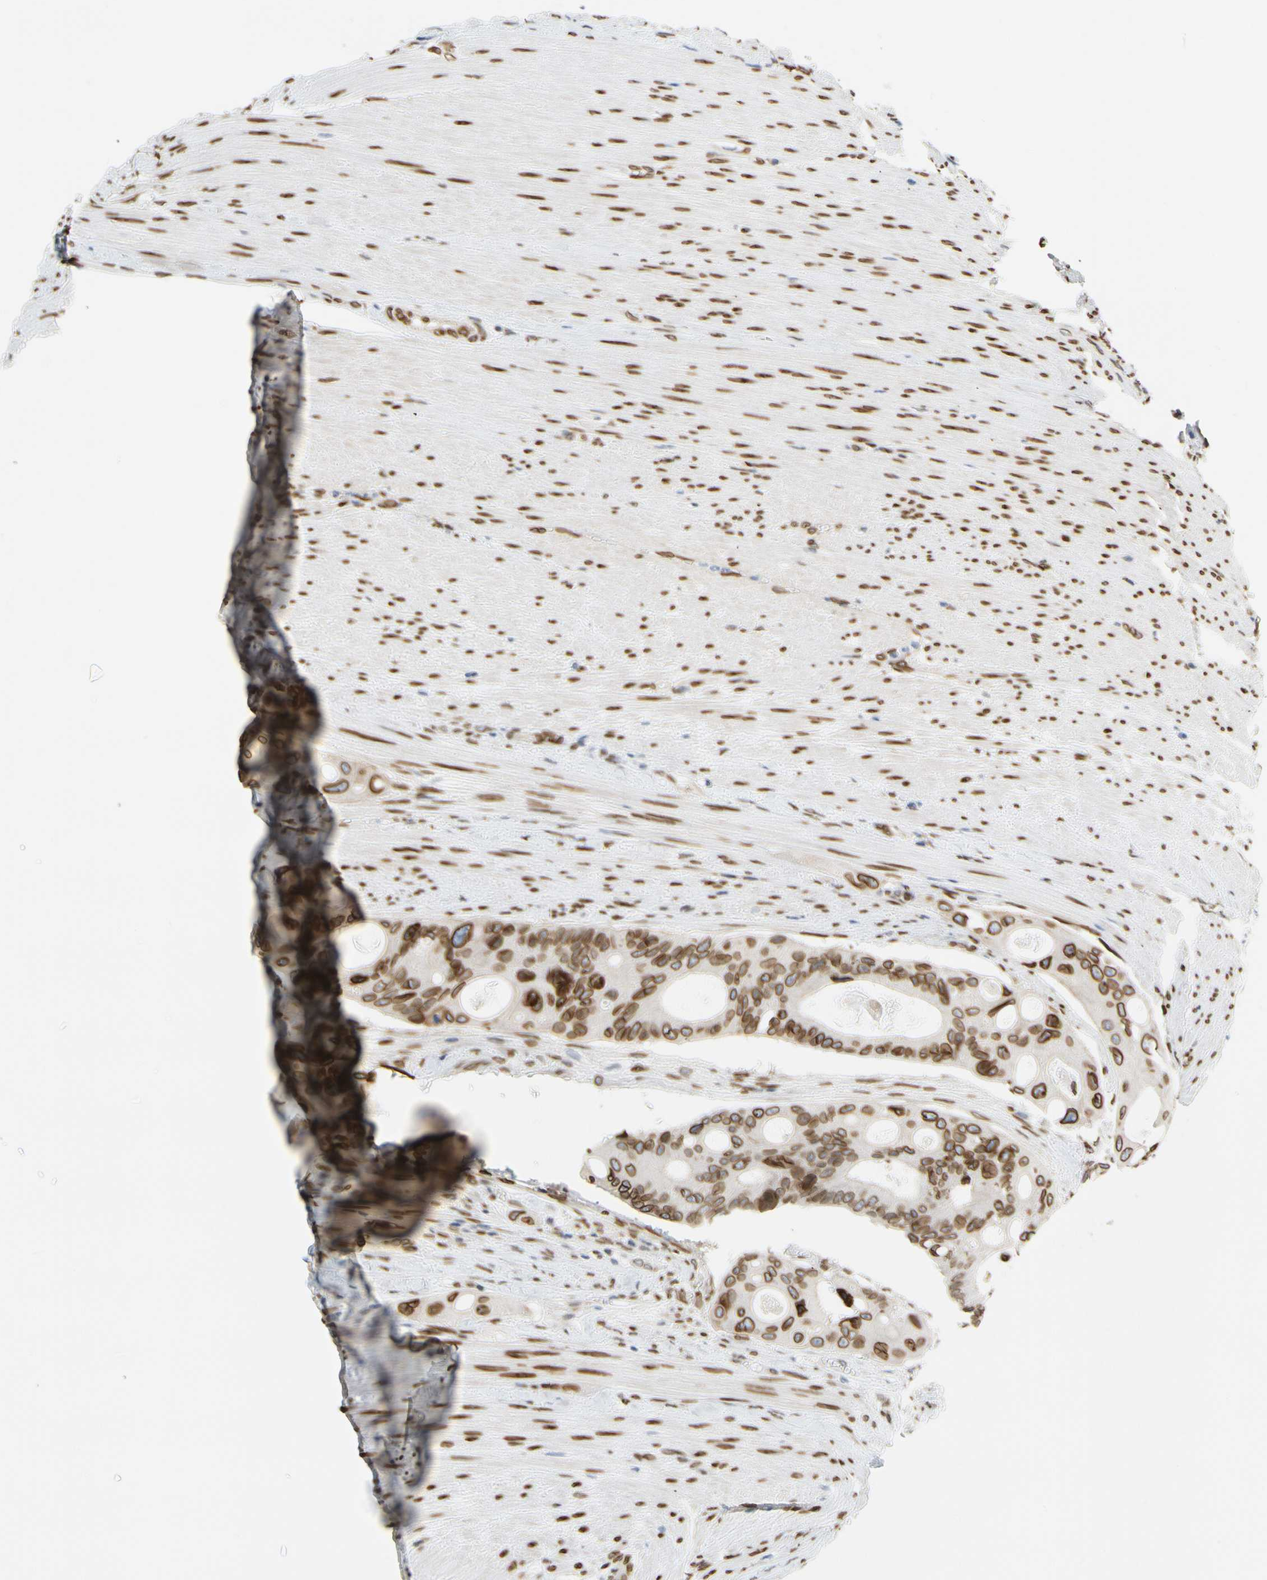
{"staining": {"intensity": "strong", "quantity": ">75%", "location": "cytoplasmic/membranous,nuclear"}, "tissue": "colorectal cancer", "cell_type": "Tumor cells", "image_type": "cancer", "snomed": [{"axis": "morphology", "description": "Adenocarcinoma, NOS"}, {"axis": "topography", "description": "Colon"}], "caption": "The histopathology image demonstrates immunohistochemical staining of adenocarcinoma (colorectal). There is strong cytoplasmic/membranous and nuclear positivity is present in approximately >75% of tumor cells. (DAB IHC with brightfield microscopy, high magnification).", "gene": "SUN1", "patient": {"sex": "female", "age": 57}}